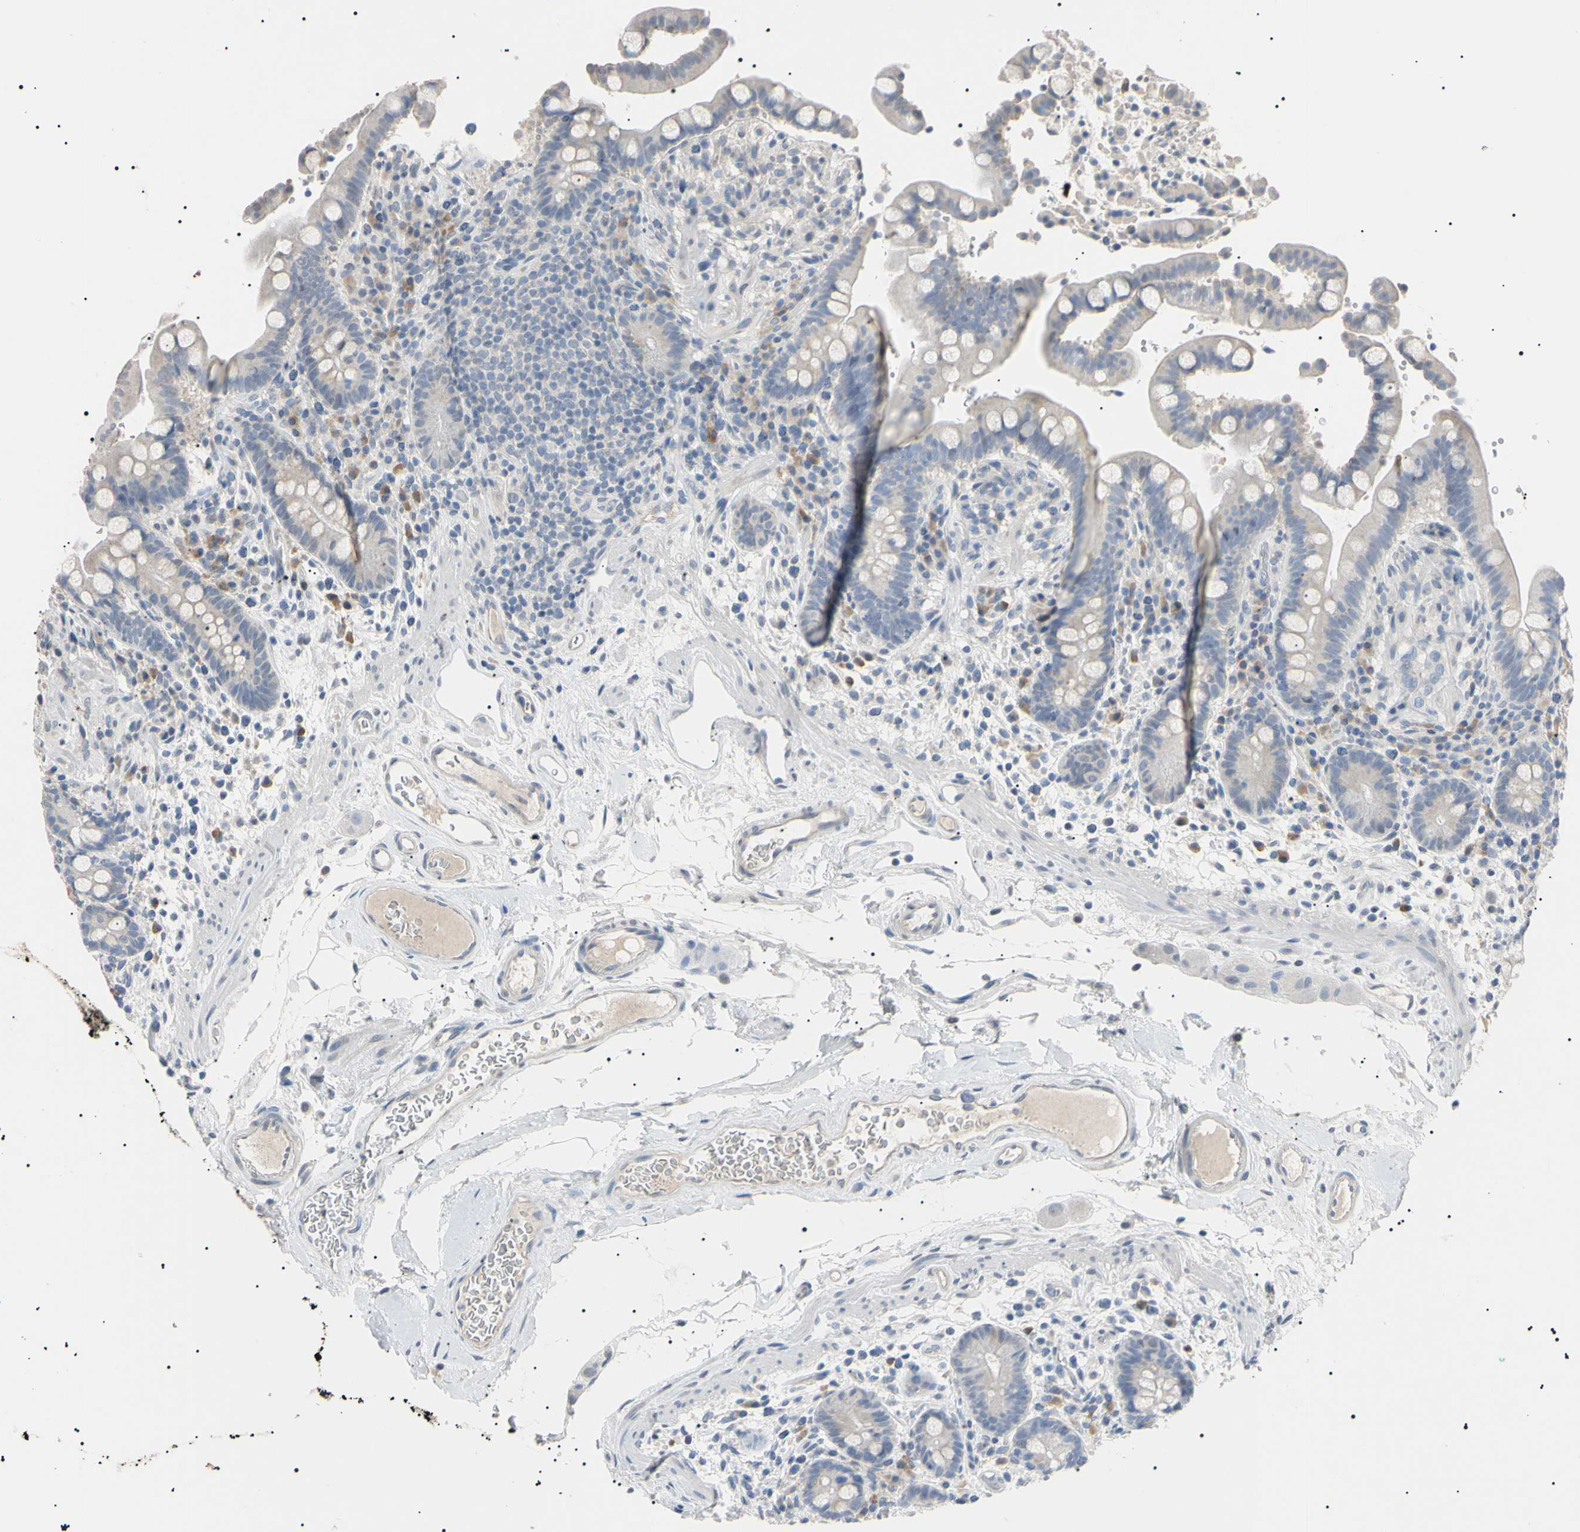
{"staining": {"intensity": "weak", "quantity": "<25%", "location": "cytoplasmic/membranous"}, "tissue": "colon", "cell_type": "Endothelial cells", "image_type": "normal", "snomed": [{"axis": "morphology", "description": "Normal tissue, NOS"}, {"axis": "topography", "description": "Colon"}], "caption": "Image shows no significant protein expression in endothelial cells of normal colon.", "gene": "CGB3", "patient": {"sex": "male", "age": 73}}